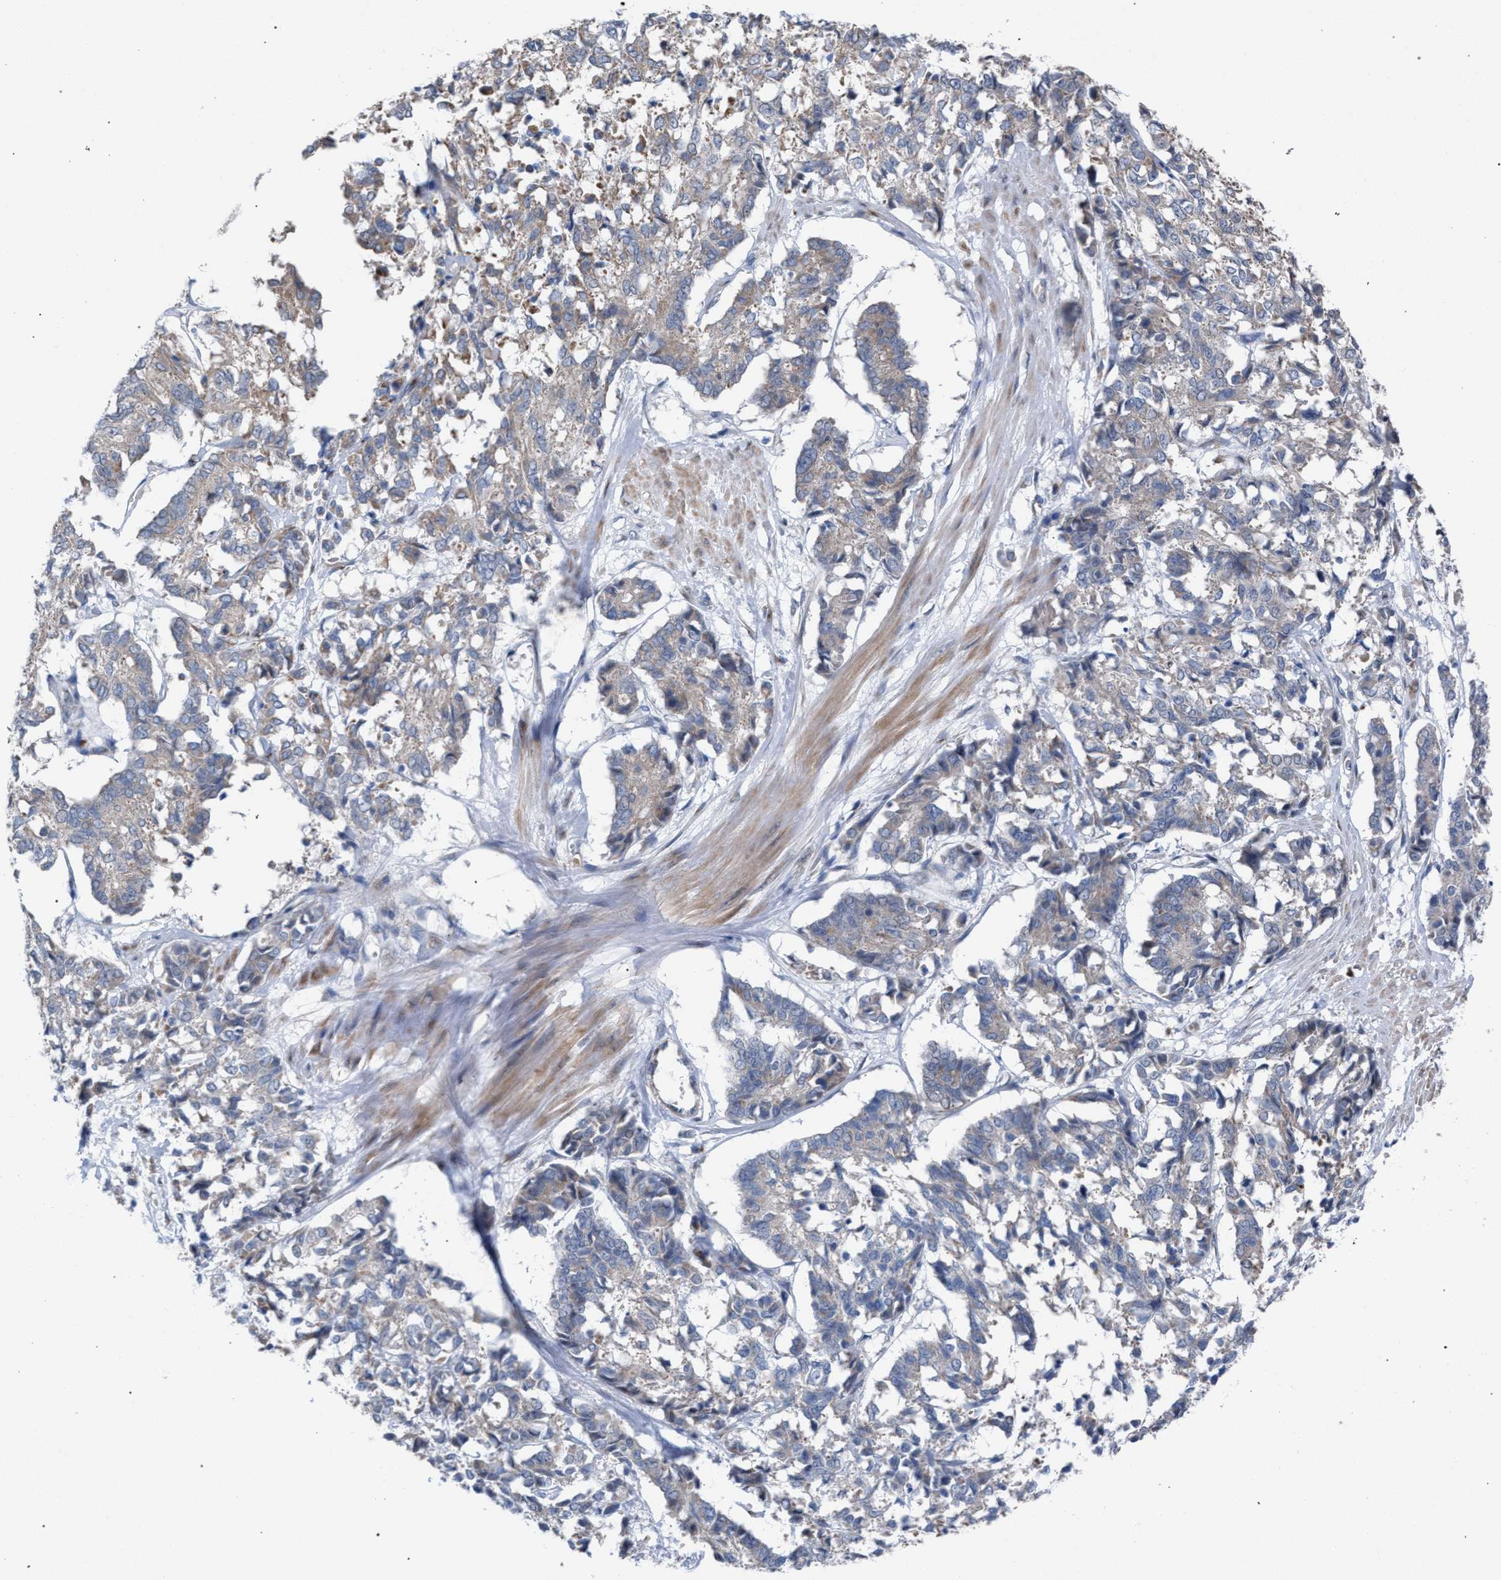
{"staining": {"intensity": "weak", "quantity": "<25%", "location": "cytoplasmic/membranous"}, "tissue": "cervical cancer", "cell_type": "Tumor cells", "image_type": "cancer", "snomed": [{"axis": "morphology", "description": "Squamous cell carcinoma, NOS"}, {"axis": "topography", "description": "Cervix"}], "caption": "An IHC histopathology image of cervical cancer (squamous cell carcinoma) is shown. There is no staining in tumor cells of cervical cancer (squamous cell carcinoma). (Immunohistochemistry, brightfield microscopy, high magnification).", "gene": "RNF135", "patient": {"sex": "female", "age": 35}}